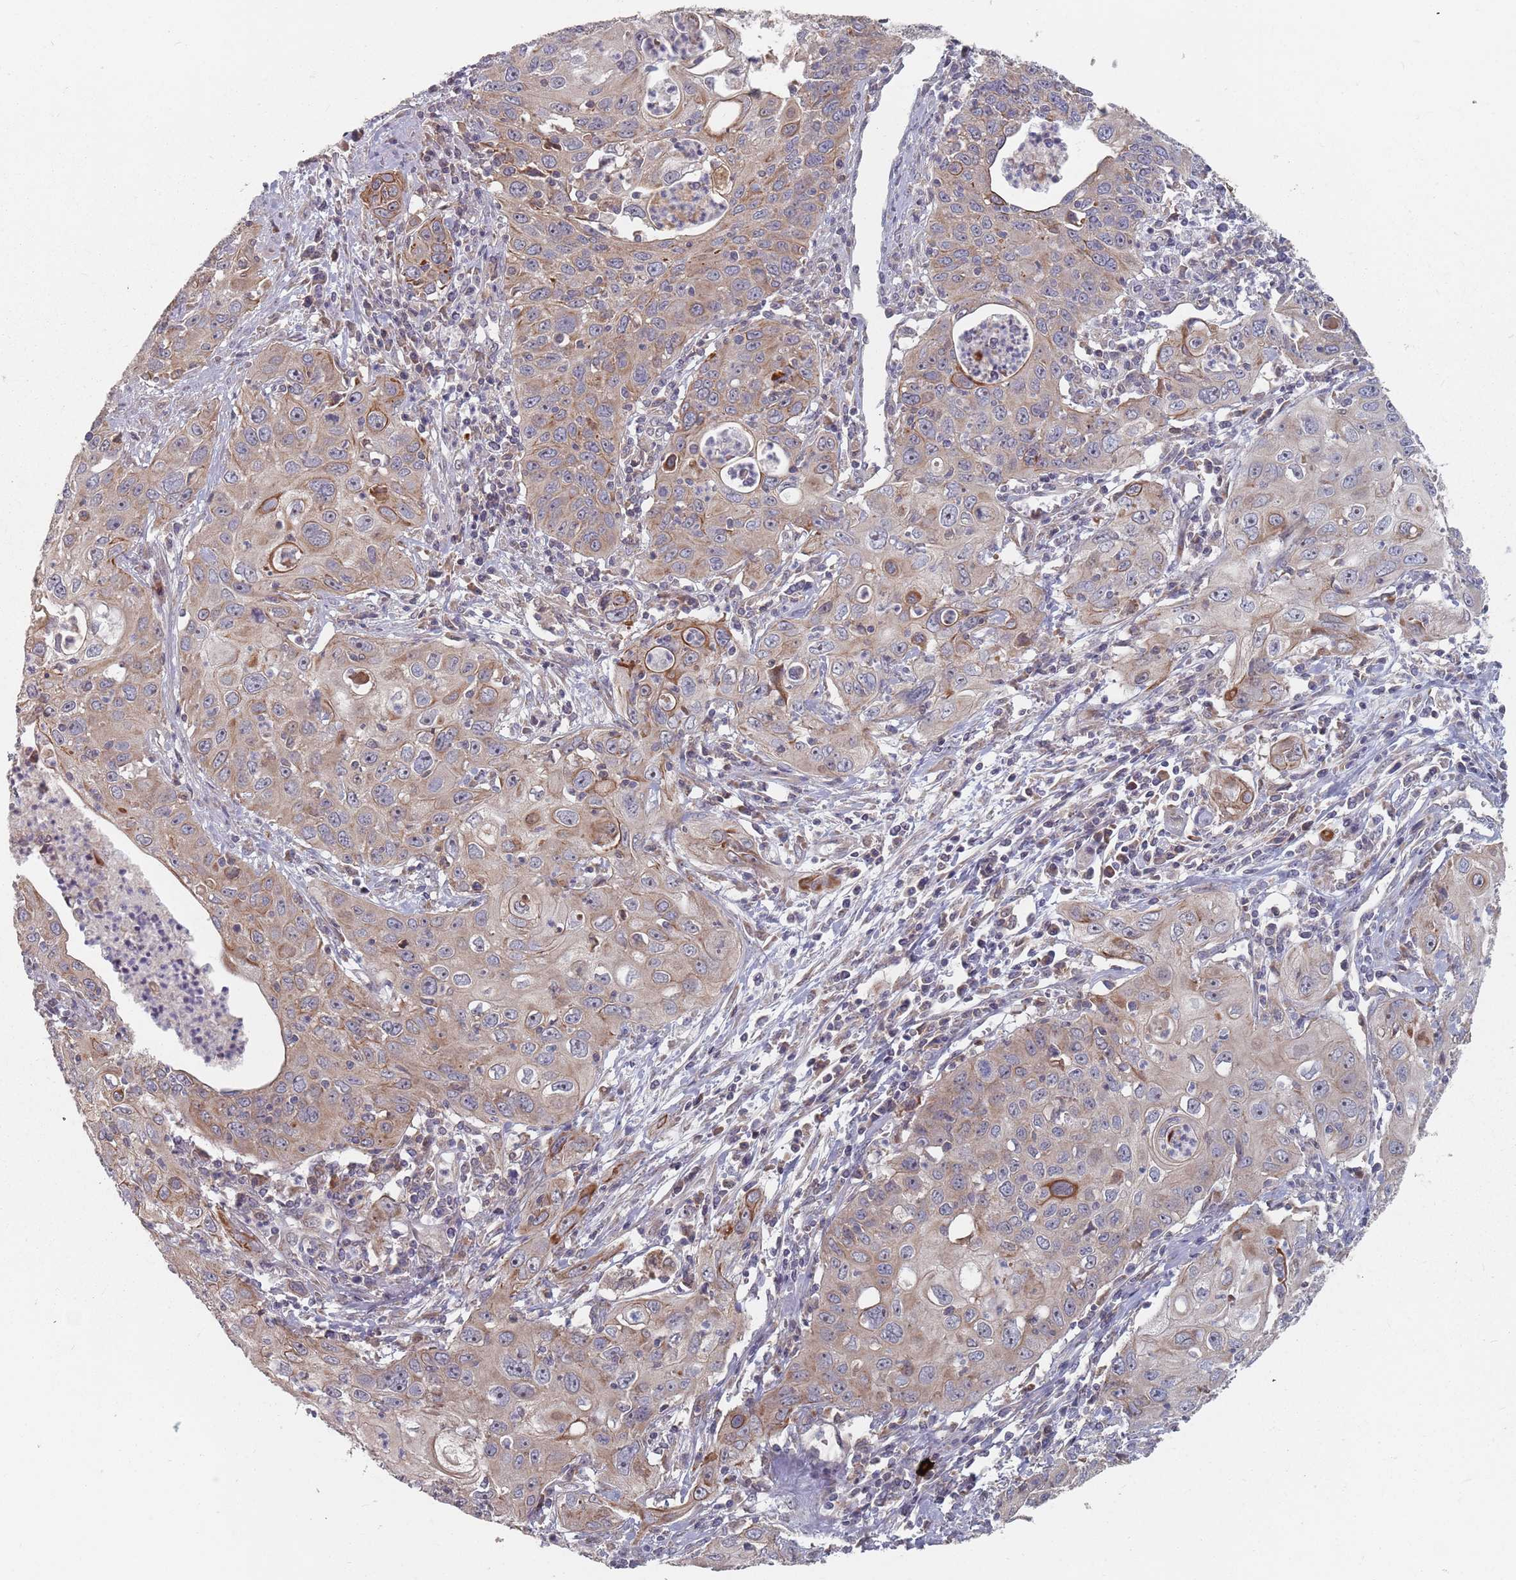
{"staining": {"intensity": "moderate", "quantity": "25%-75%", "location": "cytoplasmic/membranous"}, "tissue": "cervical cancer", "cell_type": "Tumor cells", "image_type": "cancer", "snomed": [{"axis": "morphology", "description": "Squamous cell carcinoma, NOS"}, {"axis": "topography", "description": "Cervix"}], "caption": "About 25%-75% of tumor cells in human cervical cancer reveal moderate cytoplasmic/membranous protein staining as visualized by brown immunohistochemical staining.", "gene": "ADAL", "patient": {"sex": "female", "age": 36}}